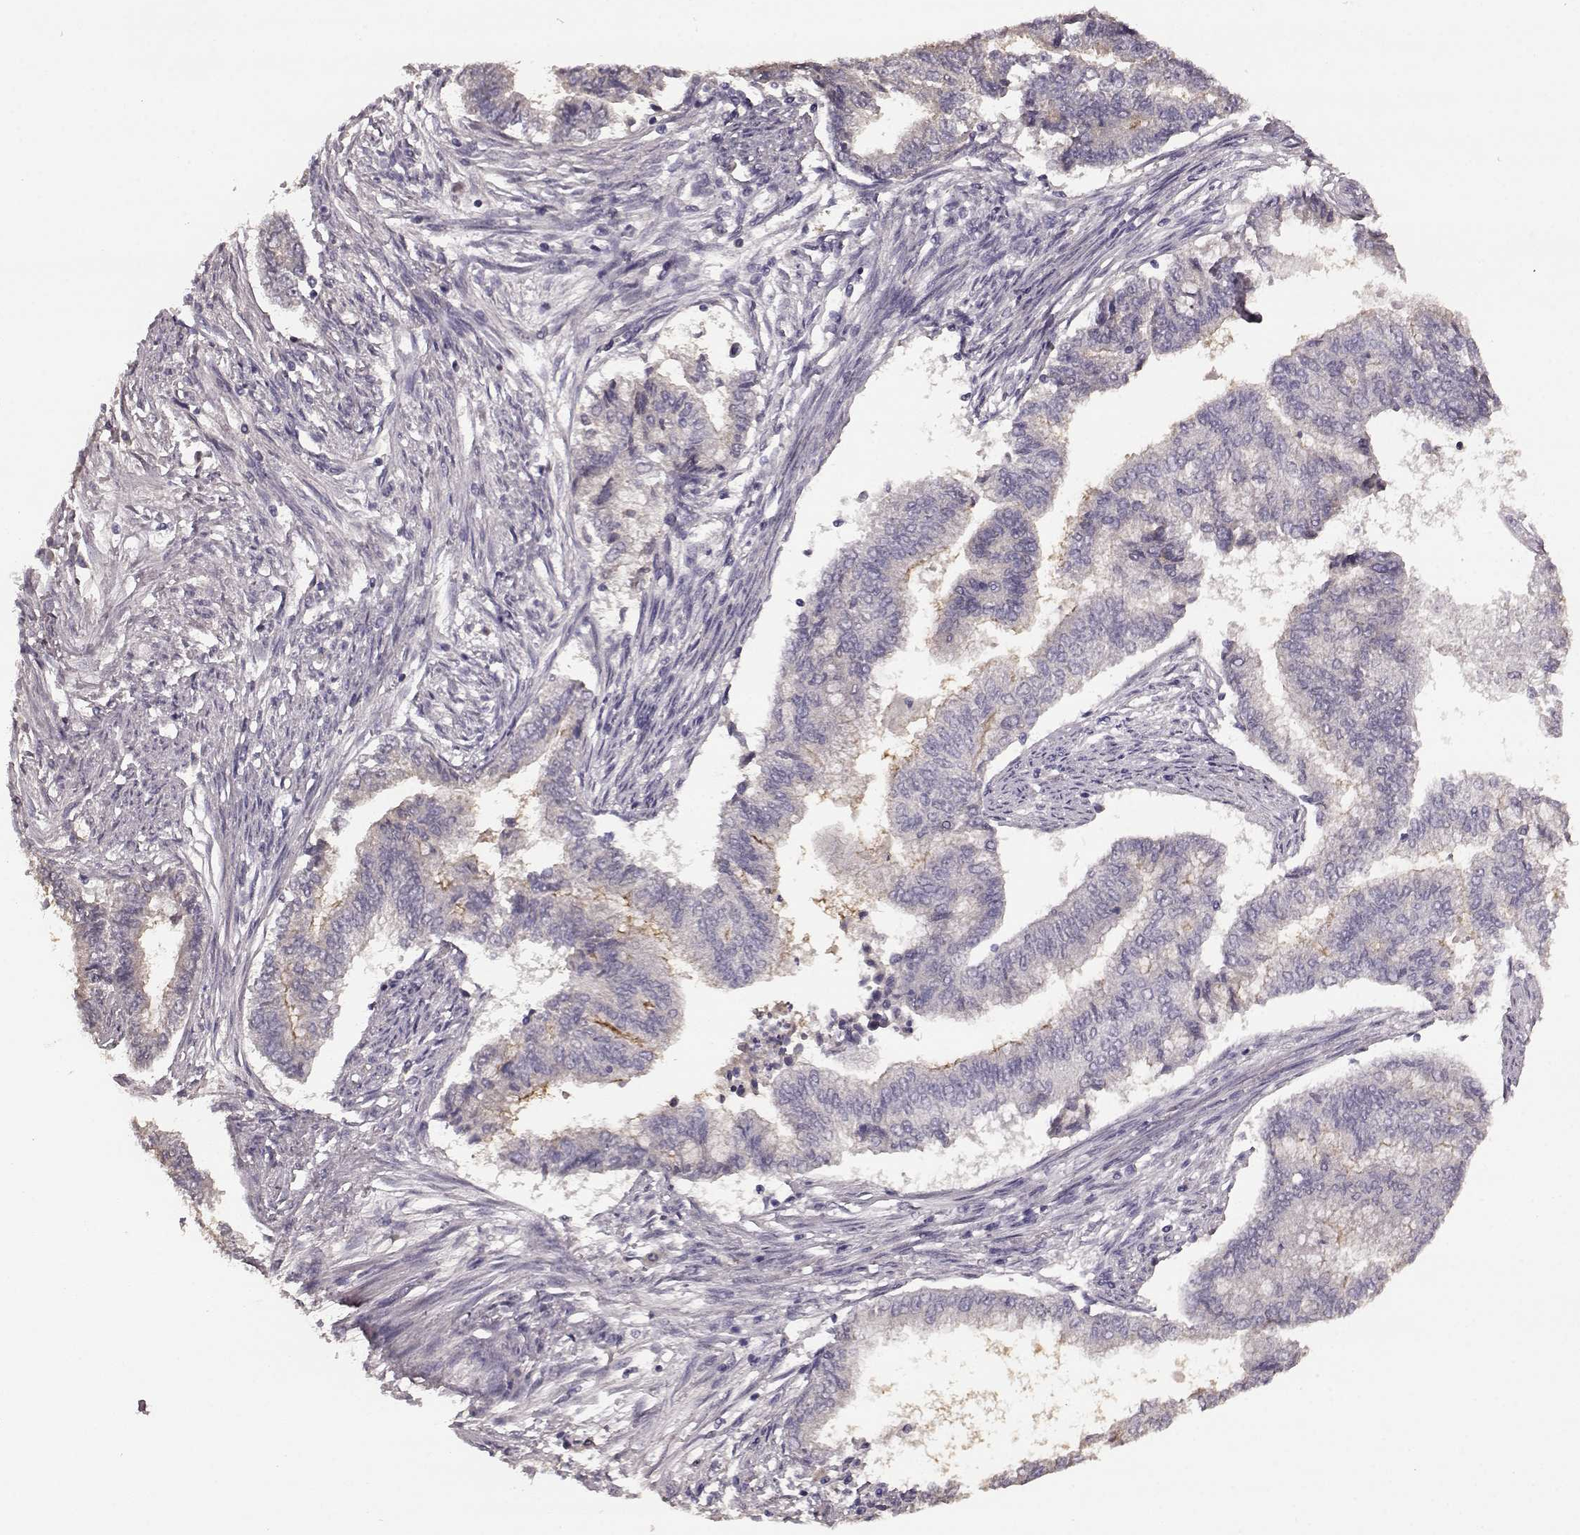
{"staining": {"intensity": "moderate", "quantity": "<25%", "location": "cytoplasmic/membranous"}, "tissue": "endometrial cancer", "cell_type": "Tumor cells", "image_type": "cancer", "snomed": [{"axis": "morphology", "description": "Adenocarcinoma, NOS"}, {"axis": "topography", "description": "Endometrium"}], "caption": "High-magnification brightfield microscopy of endometrial adenocarcinoma stained with DAB (3,3'-diaminobenzidine) (brown) and counterstained with hematoxylin (blue). tumor cells exhibit moderate cytoplasmic/membranous expression is seen in about<25% of cells. The staining was performed using DAB to visualize the protein expression in brown, while the nuclei were stained in blue with hematoxylin (Magnification: 20x).", "gene": "SLC52A3", "patient": {"sex": "female", "age": 65}}